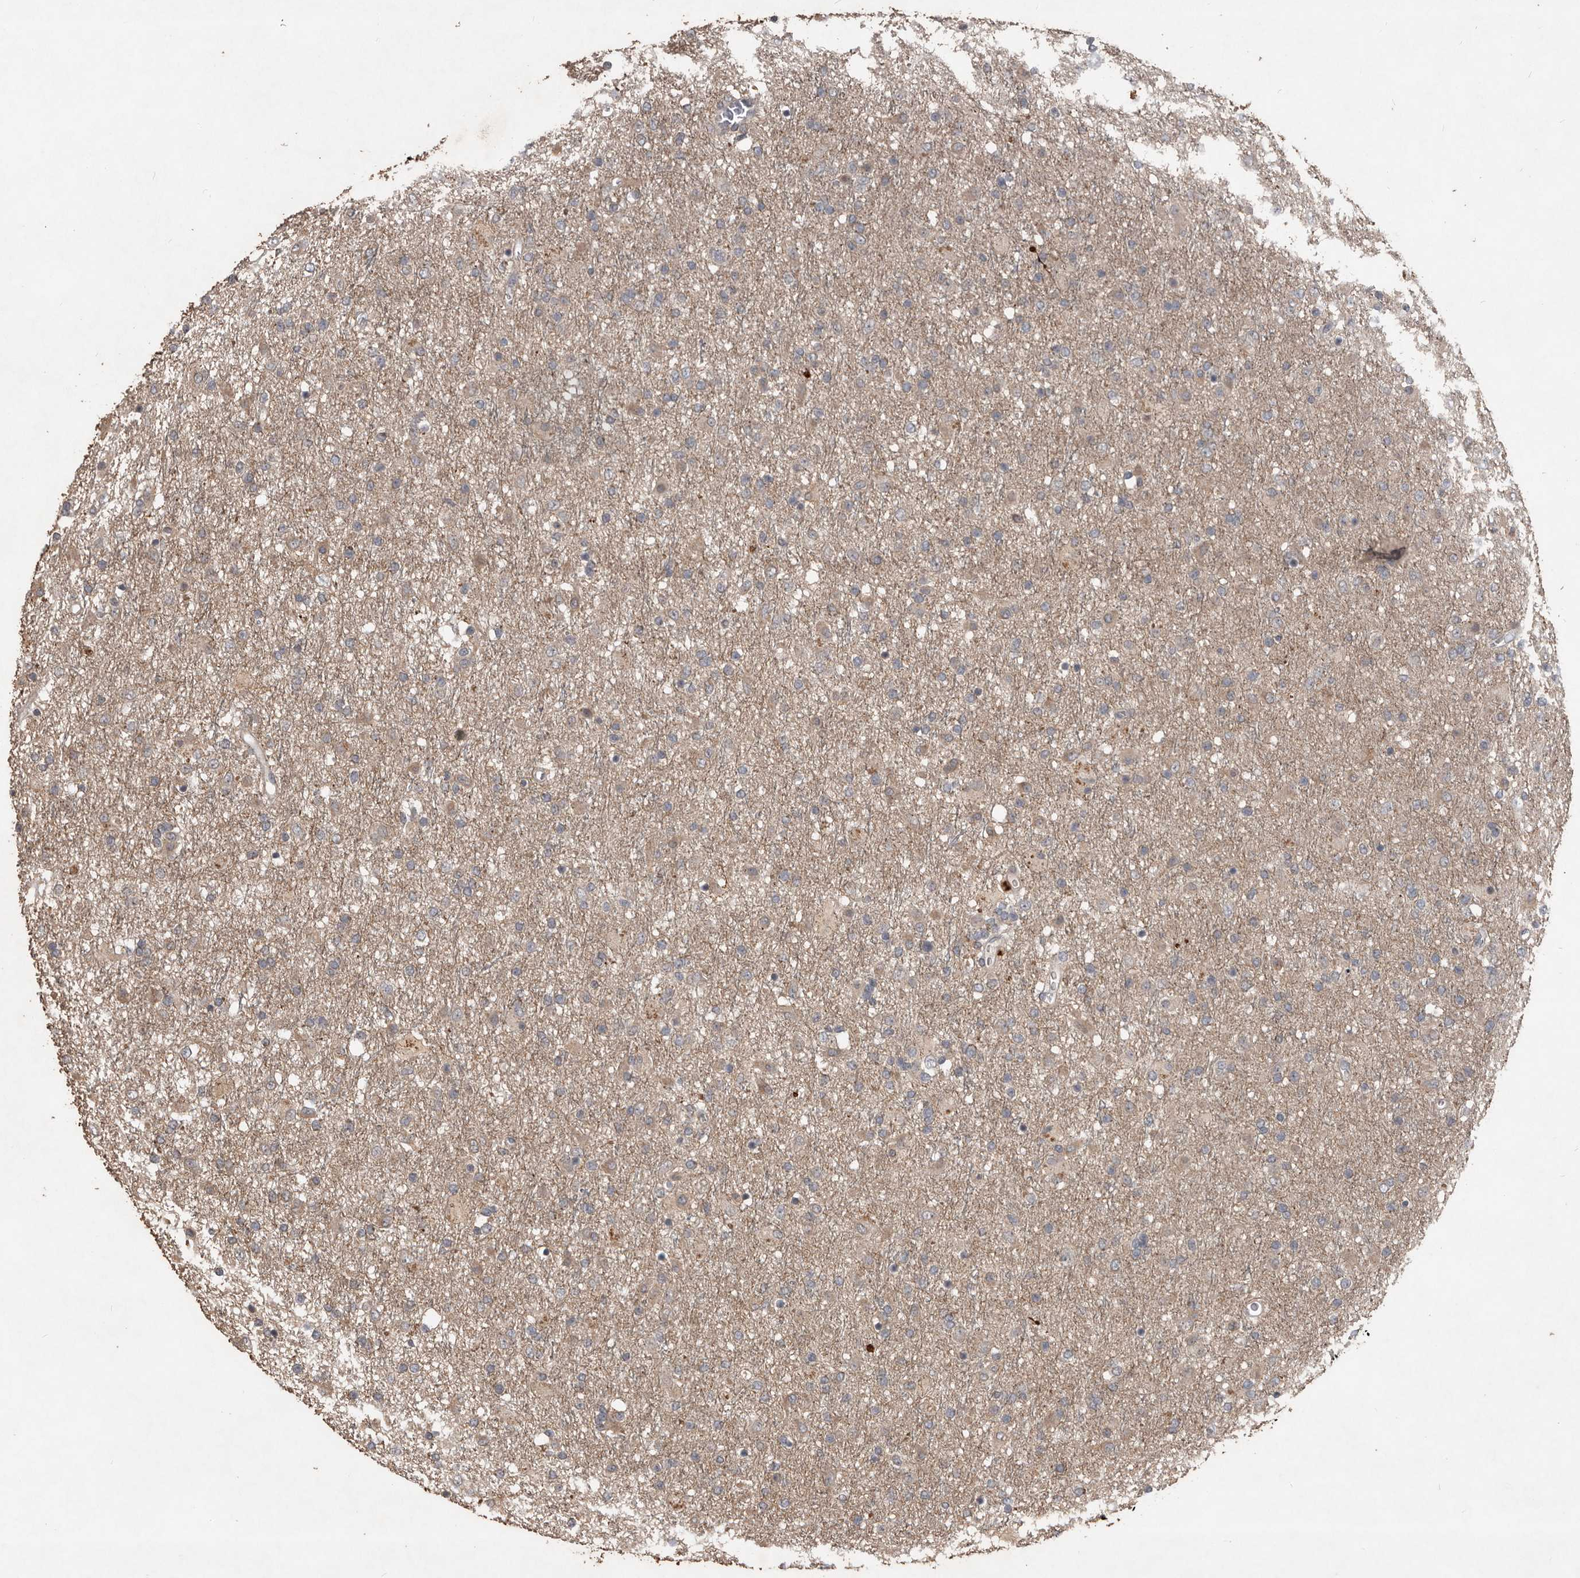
{"staining": {"intensity": "weak", "quantity": "25%-75%", "location": "cytoplasmic/membranous"}, "tissue": "glioma", "cell_type": "Tumor cells", "image_type": "cancer", "snomed": [{"axis": "morphology", "description": "Glioma, malignant, Low grade"}, {"axis": "topography", "description": "Brain"}], "caption": "This image shows glioma stained with immunohistochemistry to label a protein in brown. The cytoplasmic/membranous of tumor cells show weak positivity for the protein. Nuclei are counter-stained blue.", "gene": "BAMBI", "patient": {"sex": "male", "age": 65}}